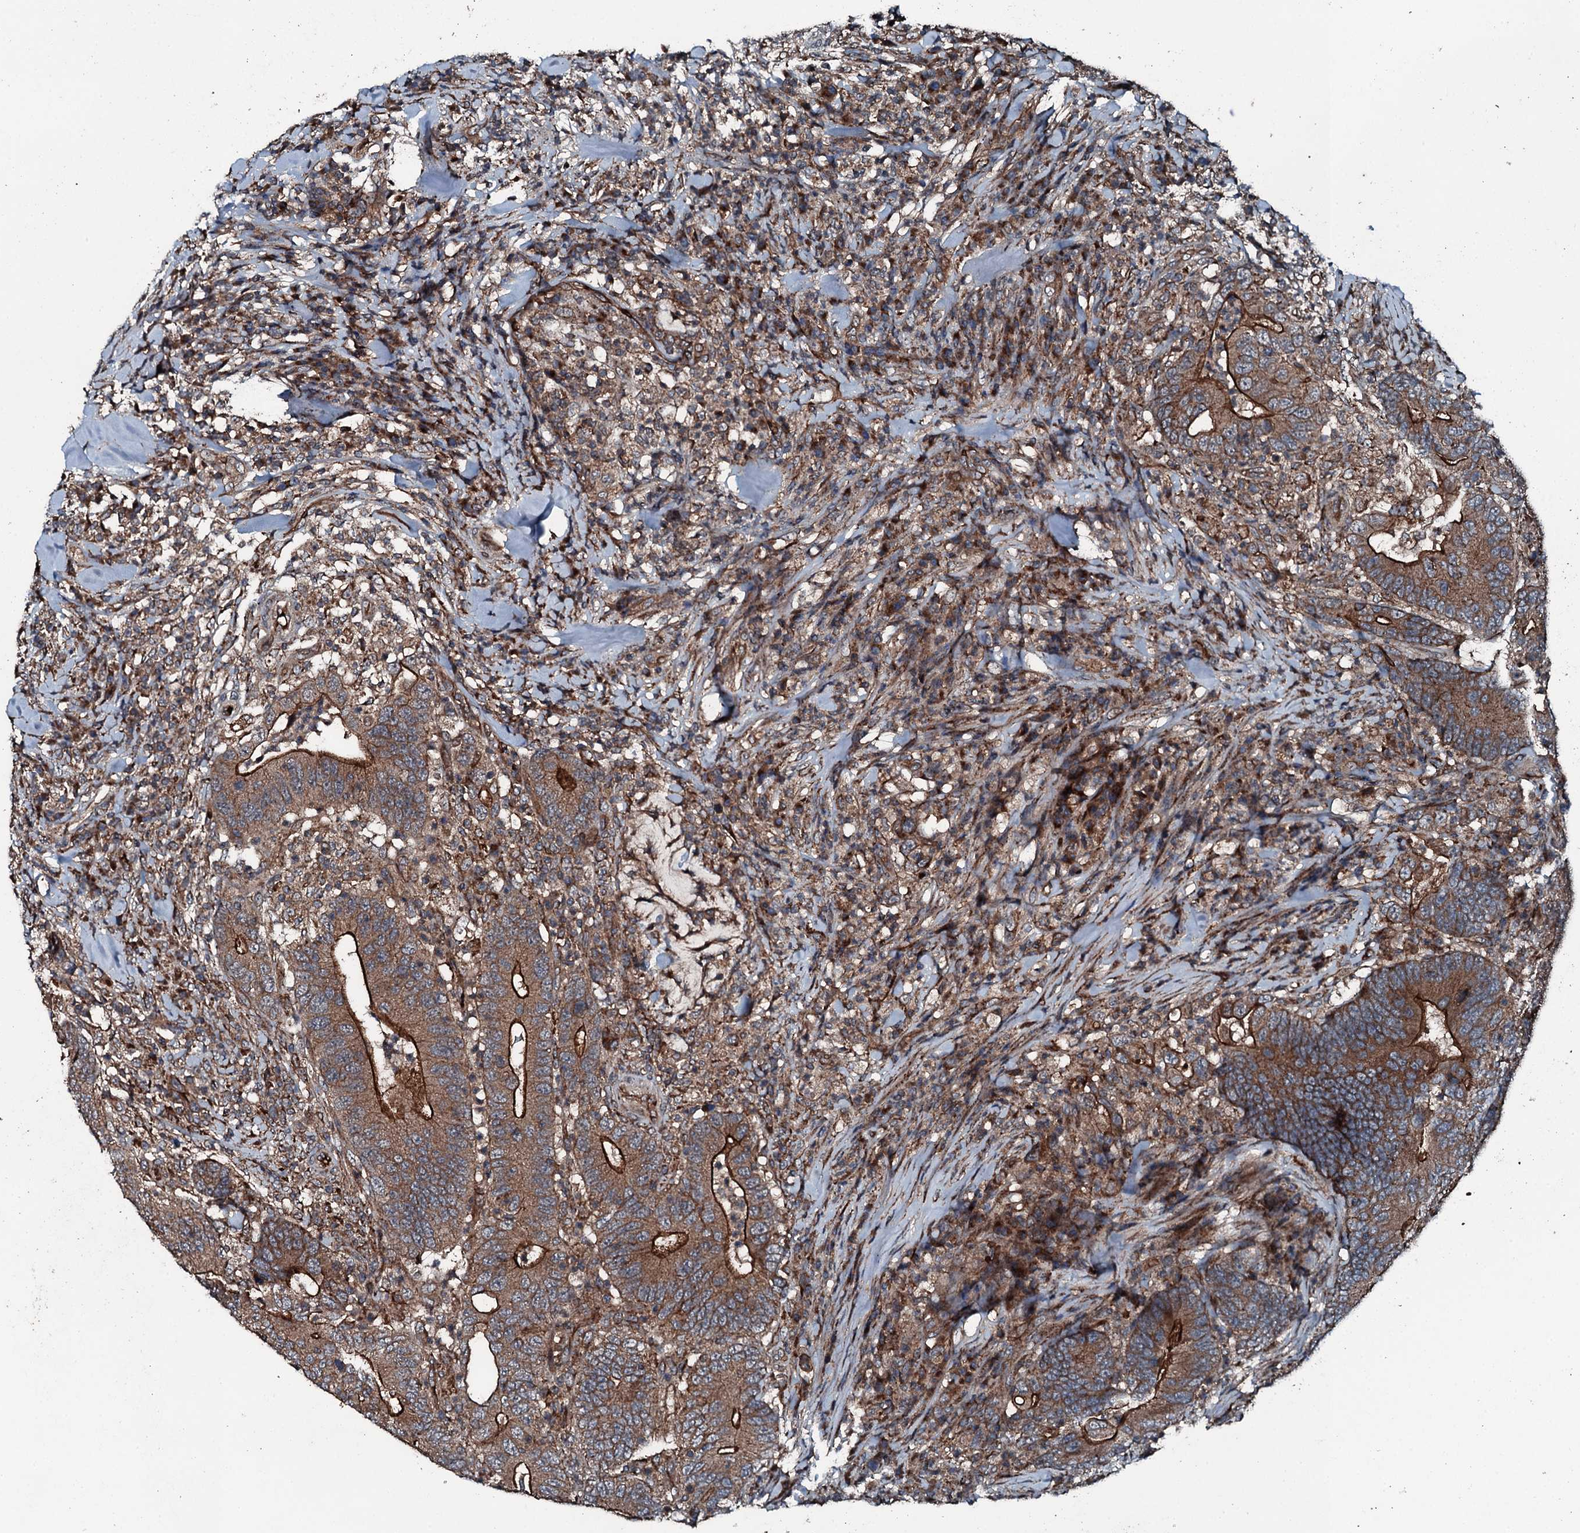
{"staining": {"intensity": "moderate", "quantity": ">75%", "location": "cytoplasmic/membranous"}, "tissue": "colorectal cancer", "cell_type": "Tumor cells", "image_type": "cancer", "snomed": [{"axis": "morphology", "description": "Adenocarcinoma, NOS"}, {"axis": "topography", "description": "Colon"}], "caption": "Human adenocarcinoma (colorectal) stained with a brown dye displays moderate cytoplasmic/membranous positive expression in approximately >75% of tumor cells.", "gene": "TRIM7", "patient": {"sex": "female", "age": 66}}